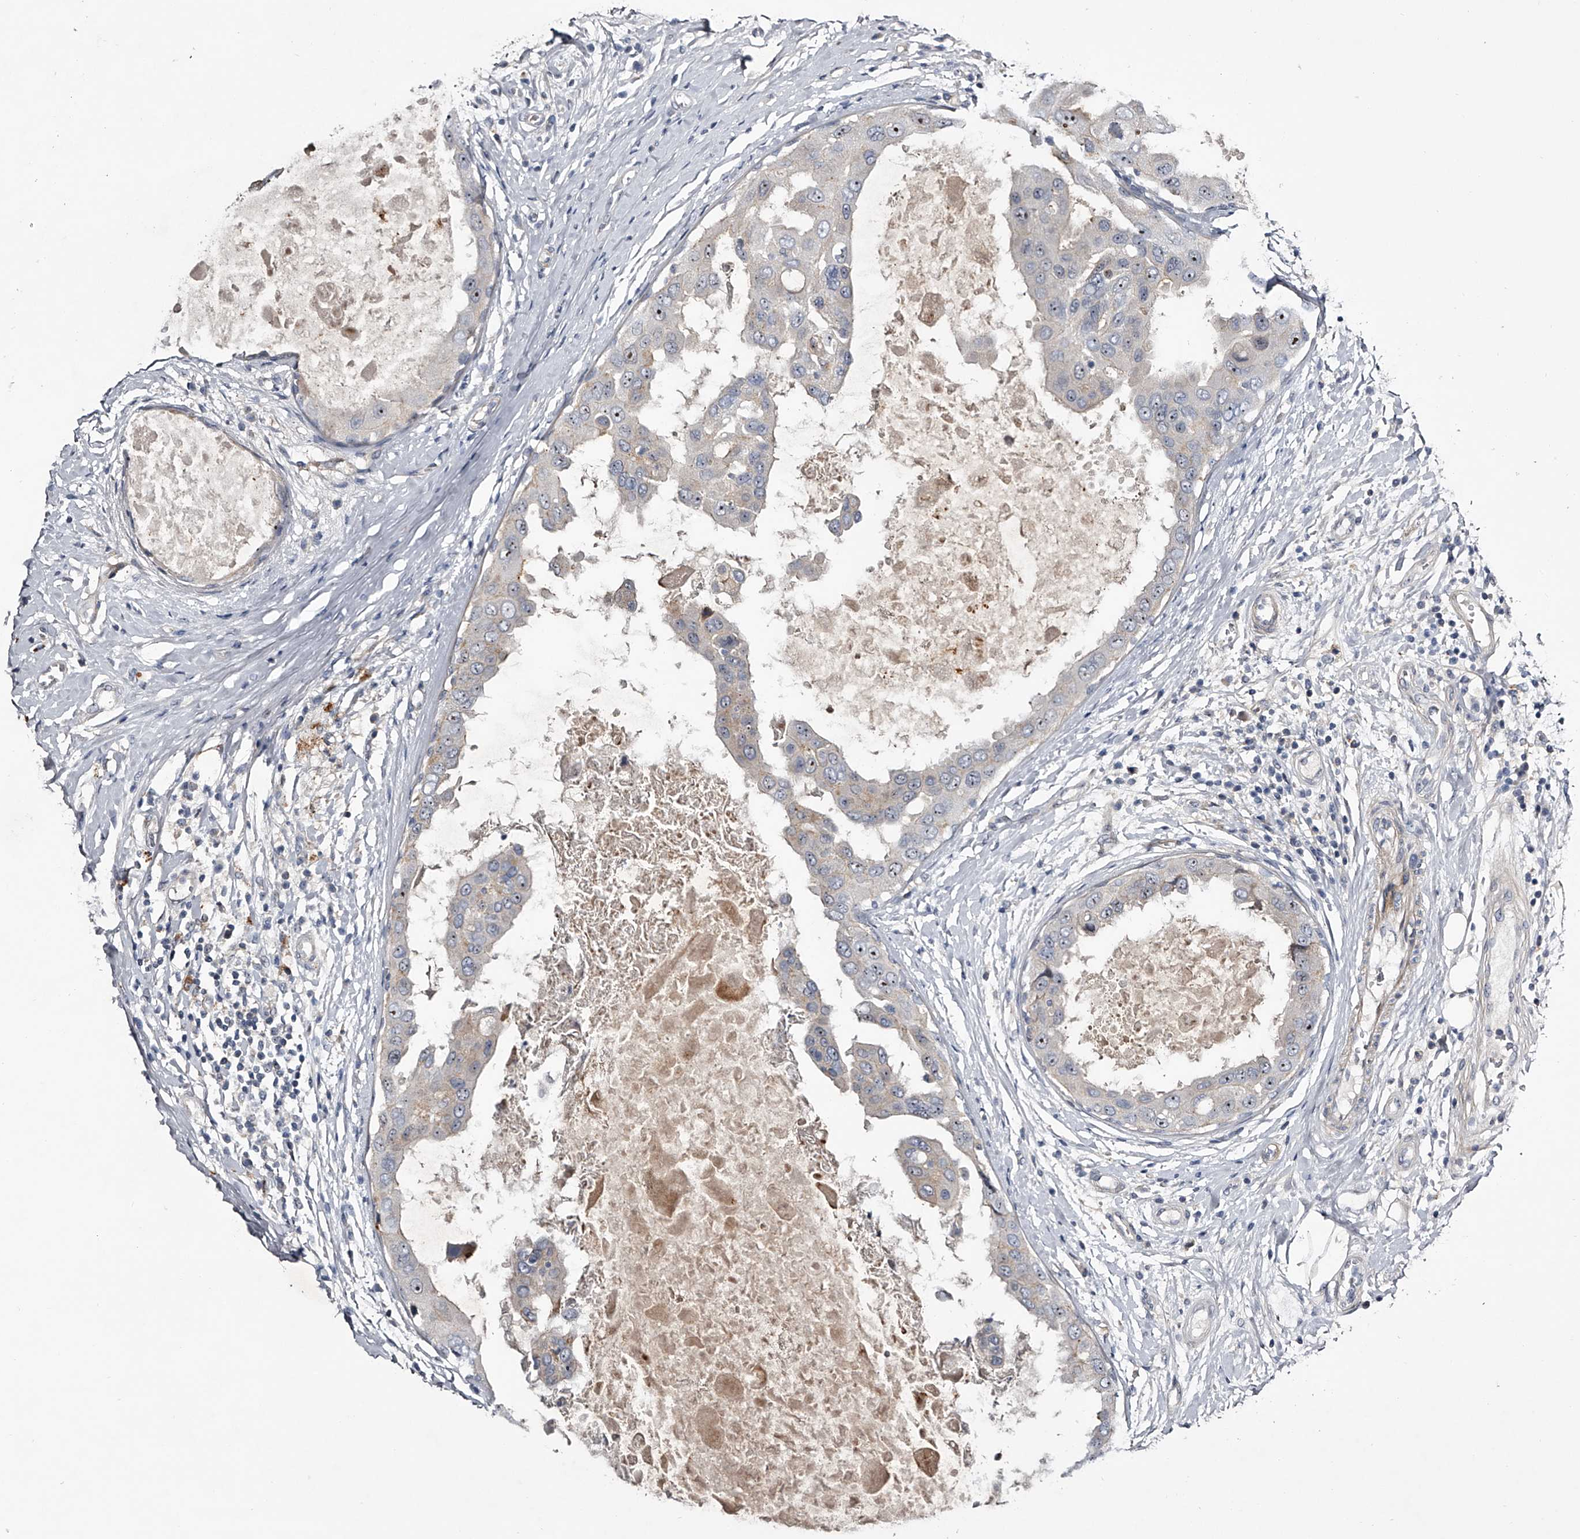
{"staining": {"intensity": "moderate", "quantity": "<25%", "location": "nuclear"}, "tissue": "breast cancer", "cell_type": "Tumor cells", "image_type": "cancer", "snomed": [{"axis": "morphology", "description": "Duct carcinoma"}, {"axis": "topography", "description": "Breast"}], "caption": "A brown stain highlights moderate nuclear positivity of a protein in human breast cancer tumor cells.", "gene": "MDN1", "patient": {"sex": "female", "age": 27}}